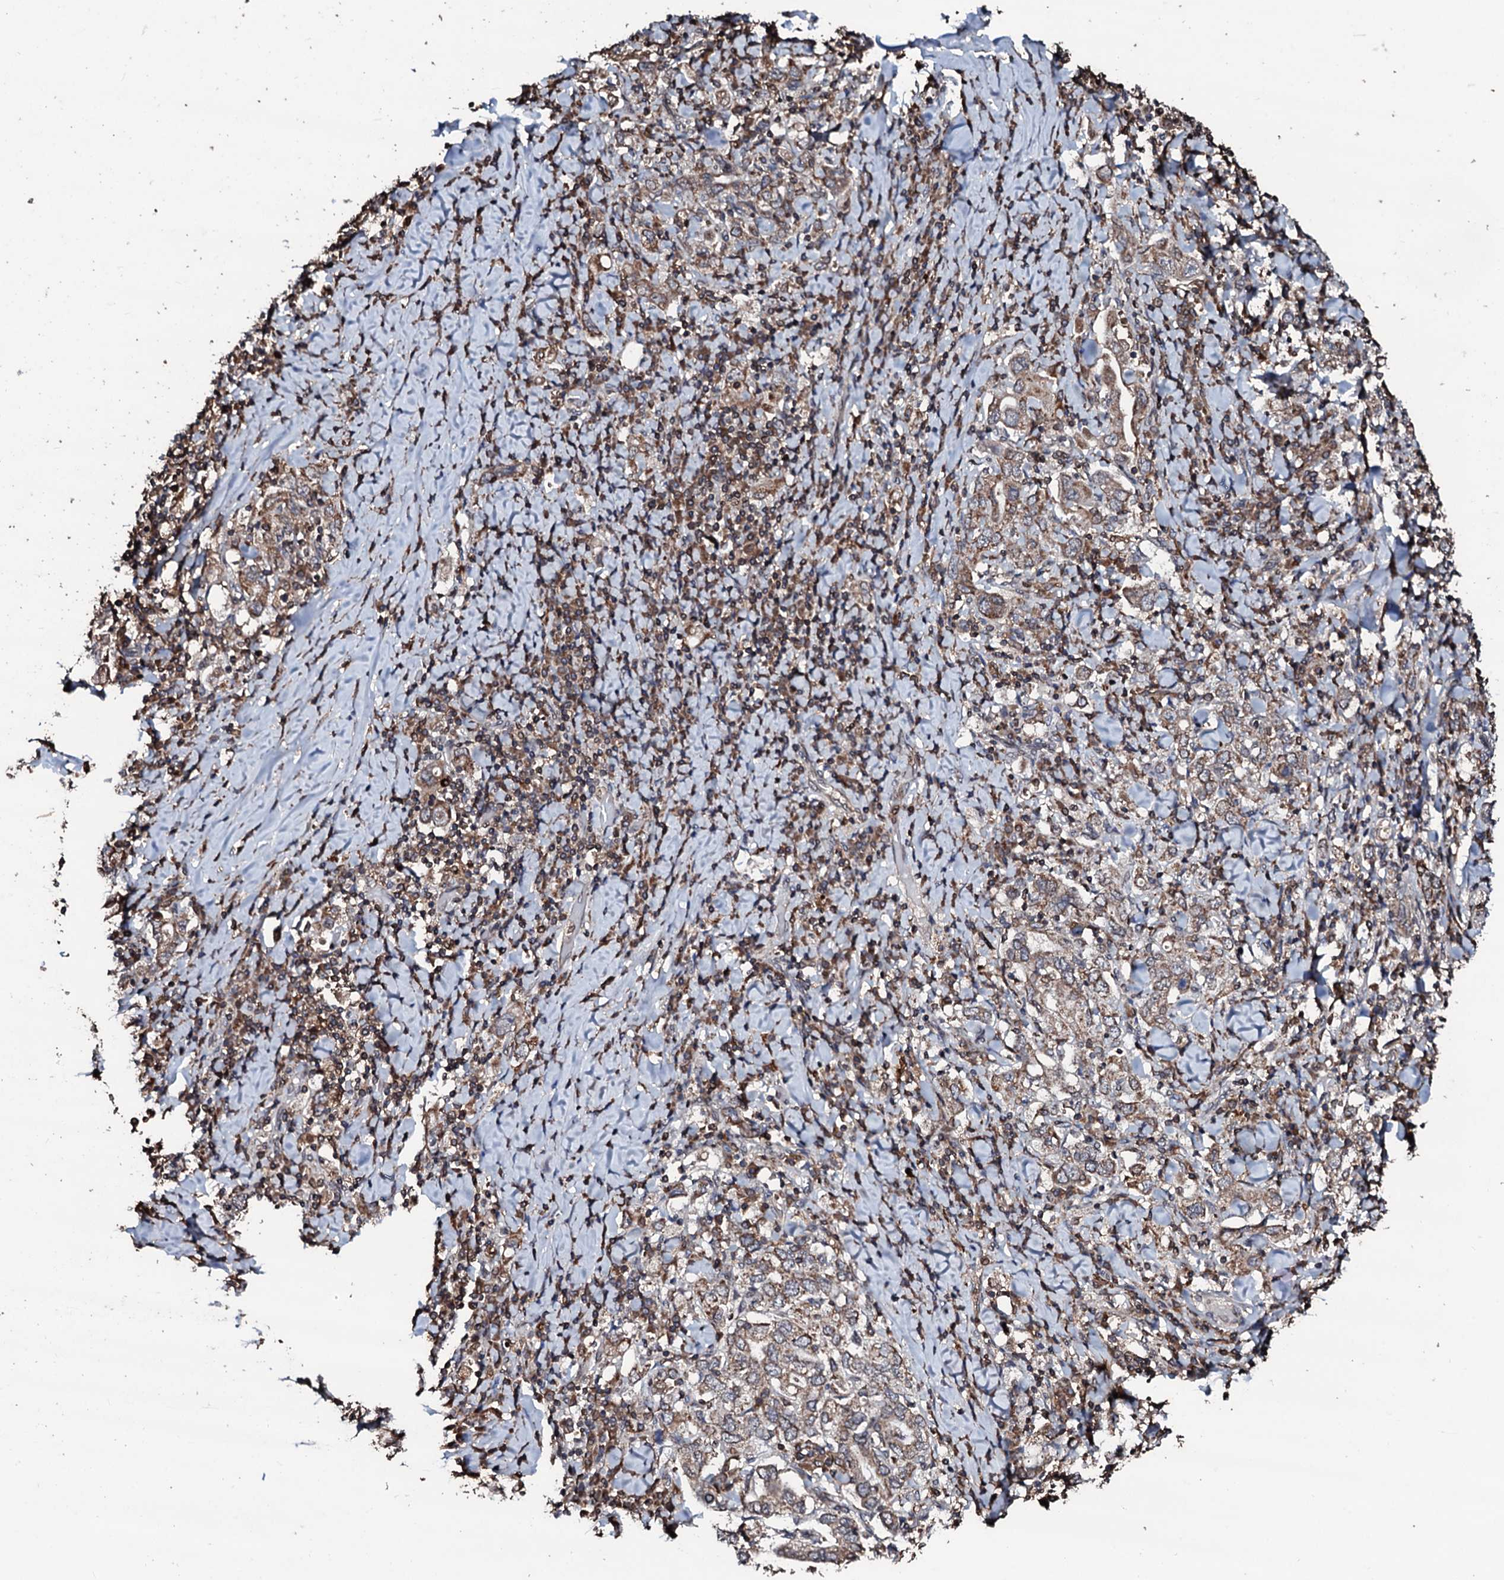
{"staining": {"intensity": "moderate", "quantity": ">75%", "location": "cytoplasmic/membranous"}, "tissue": "stomach cancer", "cell_type": "Tumor cells", "image_type": "cancer", "snomed": [{"axis": "morphology", "description": "Adenocarcinoma, NOS"}, {"axis": "topography", "description": "Stomach, upper"}], "caption": "Immunohistochemical staining of human adenocarcinoma (stomach) displays moderate cytoplasmic/membranous protein expression in approximately >75% of tumor cells.", "gene": "SDHAF2", "patient": {"sex": "male", "age": 62}}